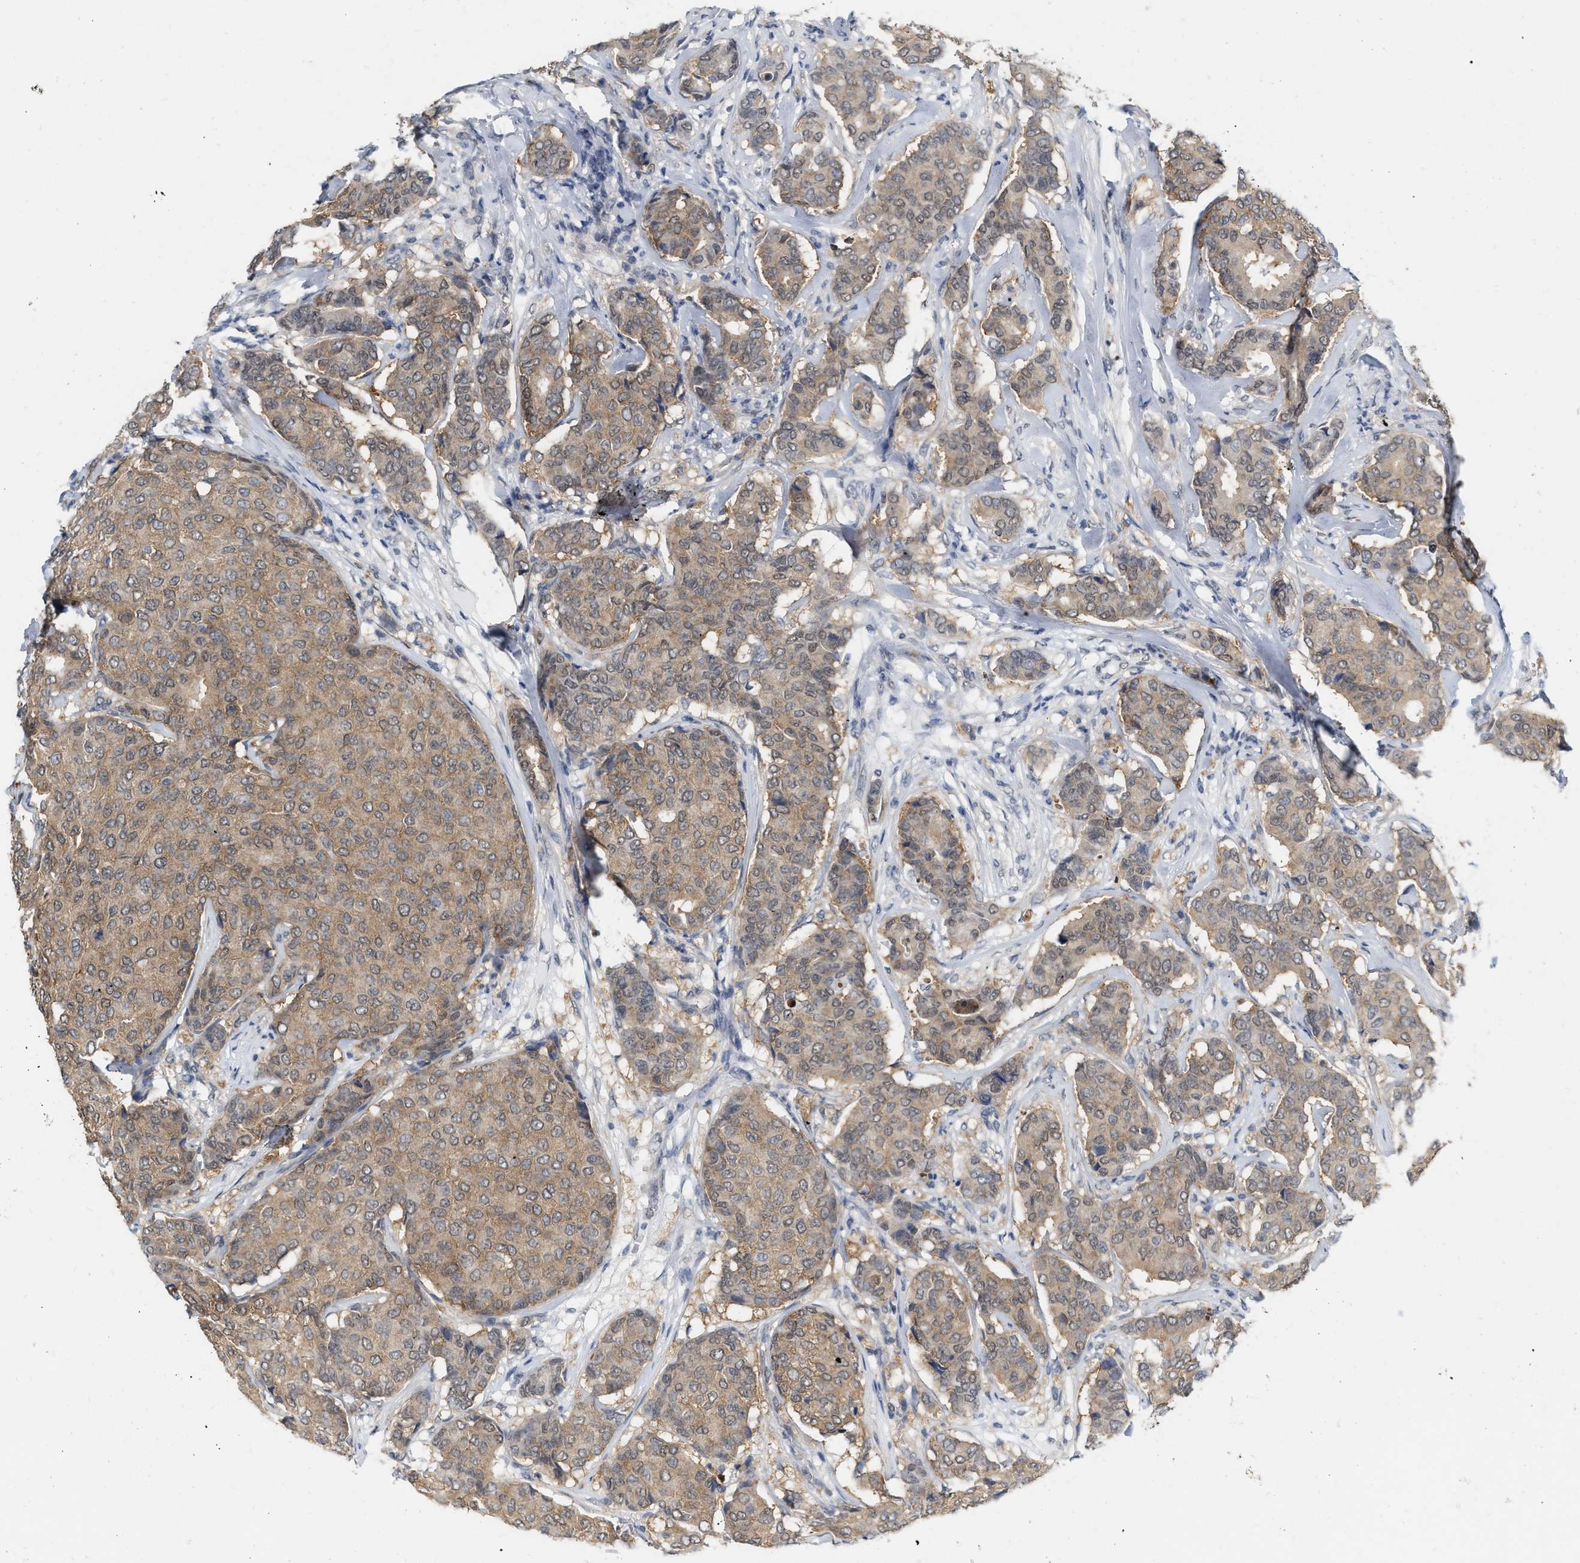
{"staining": {"intensity": "moderate", "quantity": ">75%", "location": "cytoplasmic/membranous"}, "tissue": "breast cancer", "cell_type": "Tumor cells", "image_type": "cancer", "snomed": [{"axis": "morphology", "description": "Duct carcinoma"}, {"axis": "topography", "description": "Breast"}], "caption": "Immunohistochemical staining of human breast cancer (infiltrating ductal carcinoma) displays medium levels of moderate cytoplasmic/membranous expression in about >75% of tumor cells.", "gene": "RUVBL1", "patient": {"sex": "female", "age": 75}}